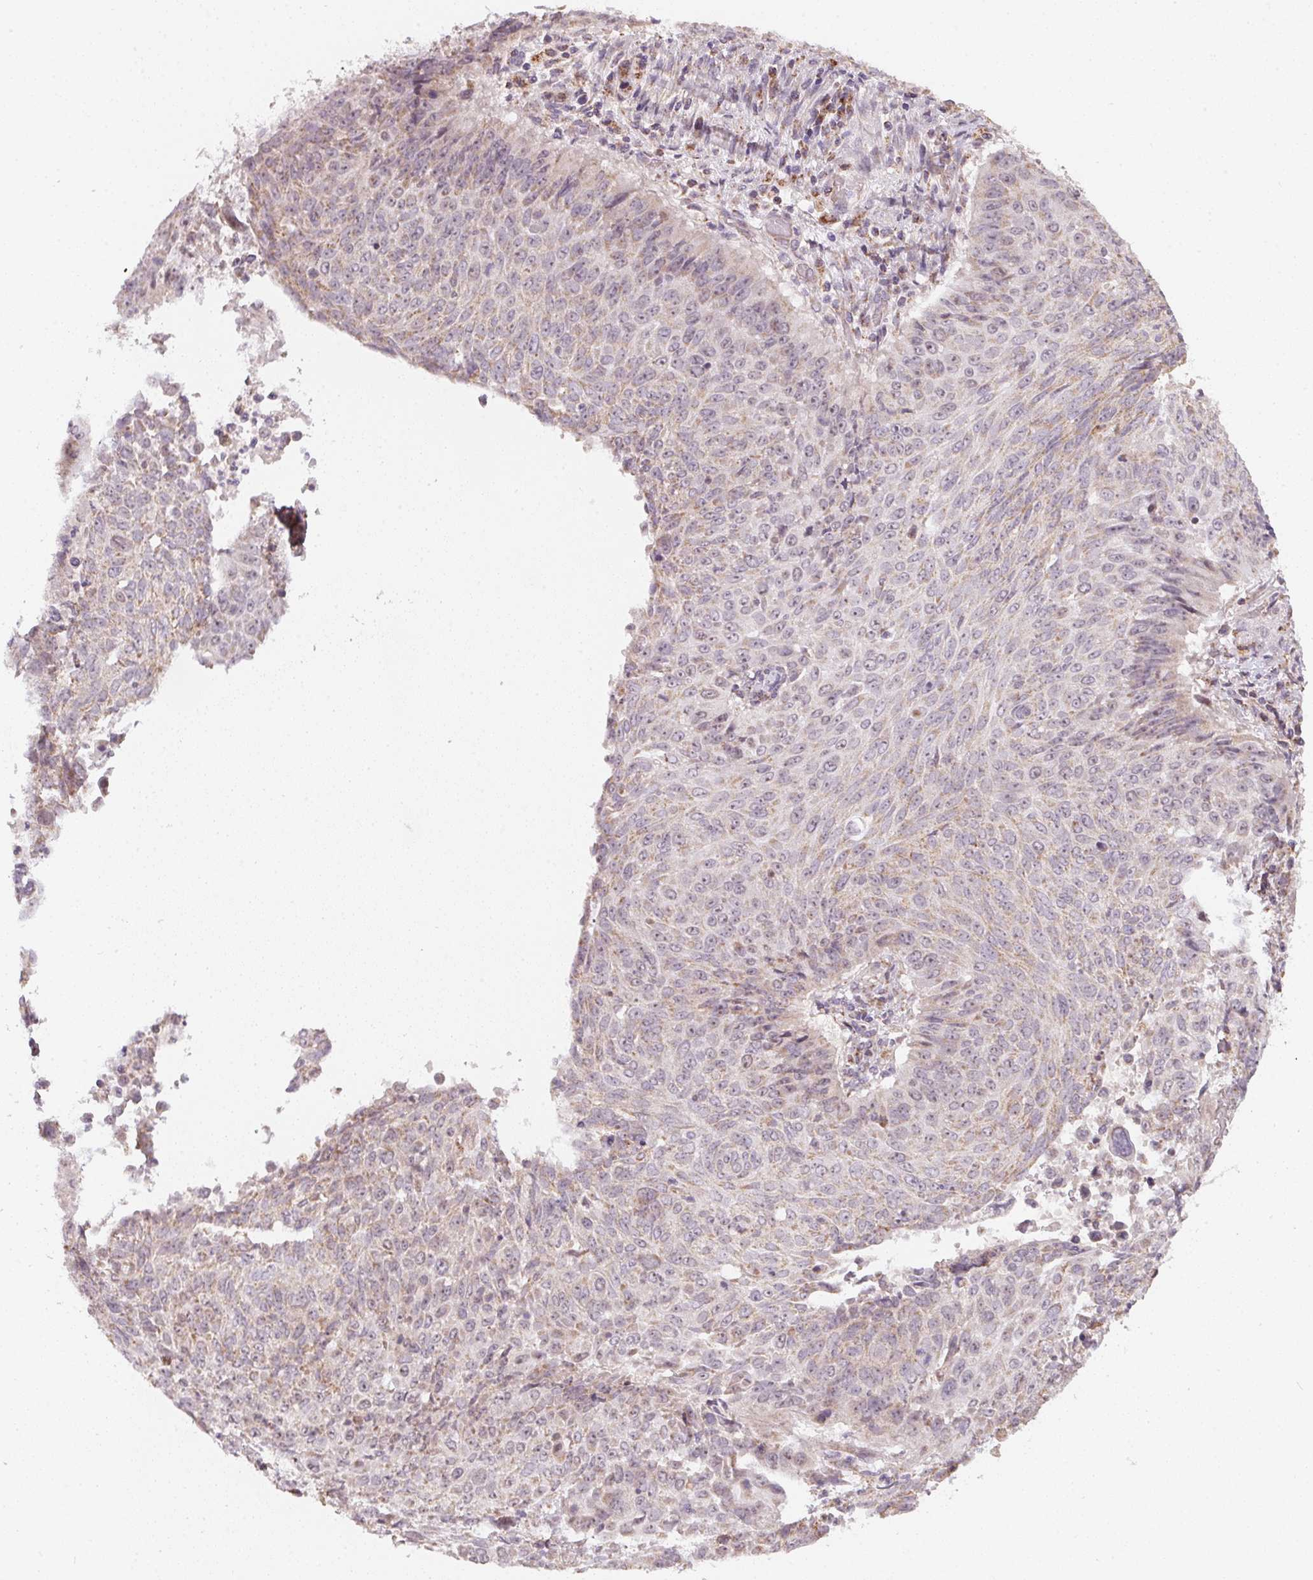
{"staining": {"intensity": "weak", "quantity": "<25%", "location": "cytoplasmic/membranous"}, "tissue": "lung cancer", "cell_type": "Tumor cells", "image_type": "cancer", "snomed": [{"axis": "morphology", "description": "Normal tissue, NOS"}, {"axis": "morphology", "description": "Squamous cell carcinoma, NOS"}, {"axis": "topography", "description": "Bronchus"}, {"axis": "topography", "description": "Lung"}], "caption": "This is an immunohistochemistry histopathology image of lung cancer (squamous cell carcinoma). There is no positivity in tumor cells.", "gene": "COQ7", "patient": {"sex": "male", "age": 64}}